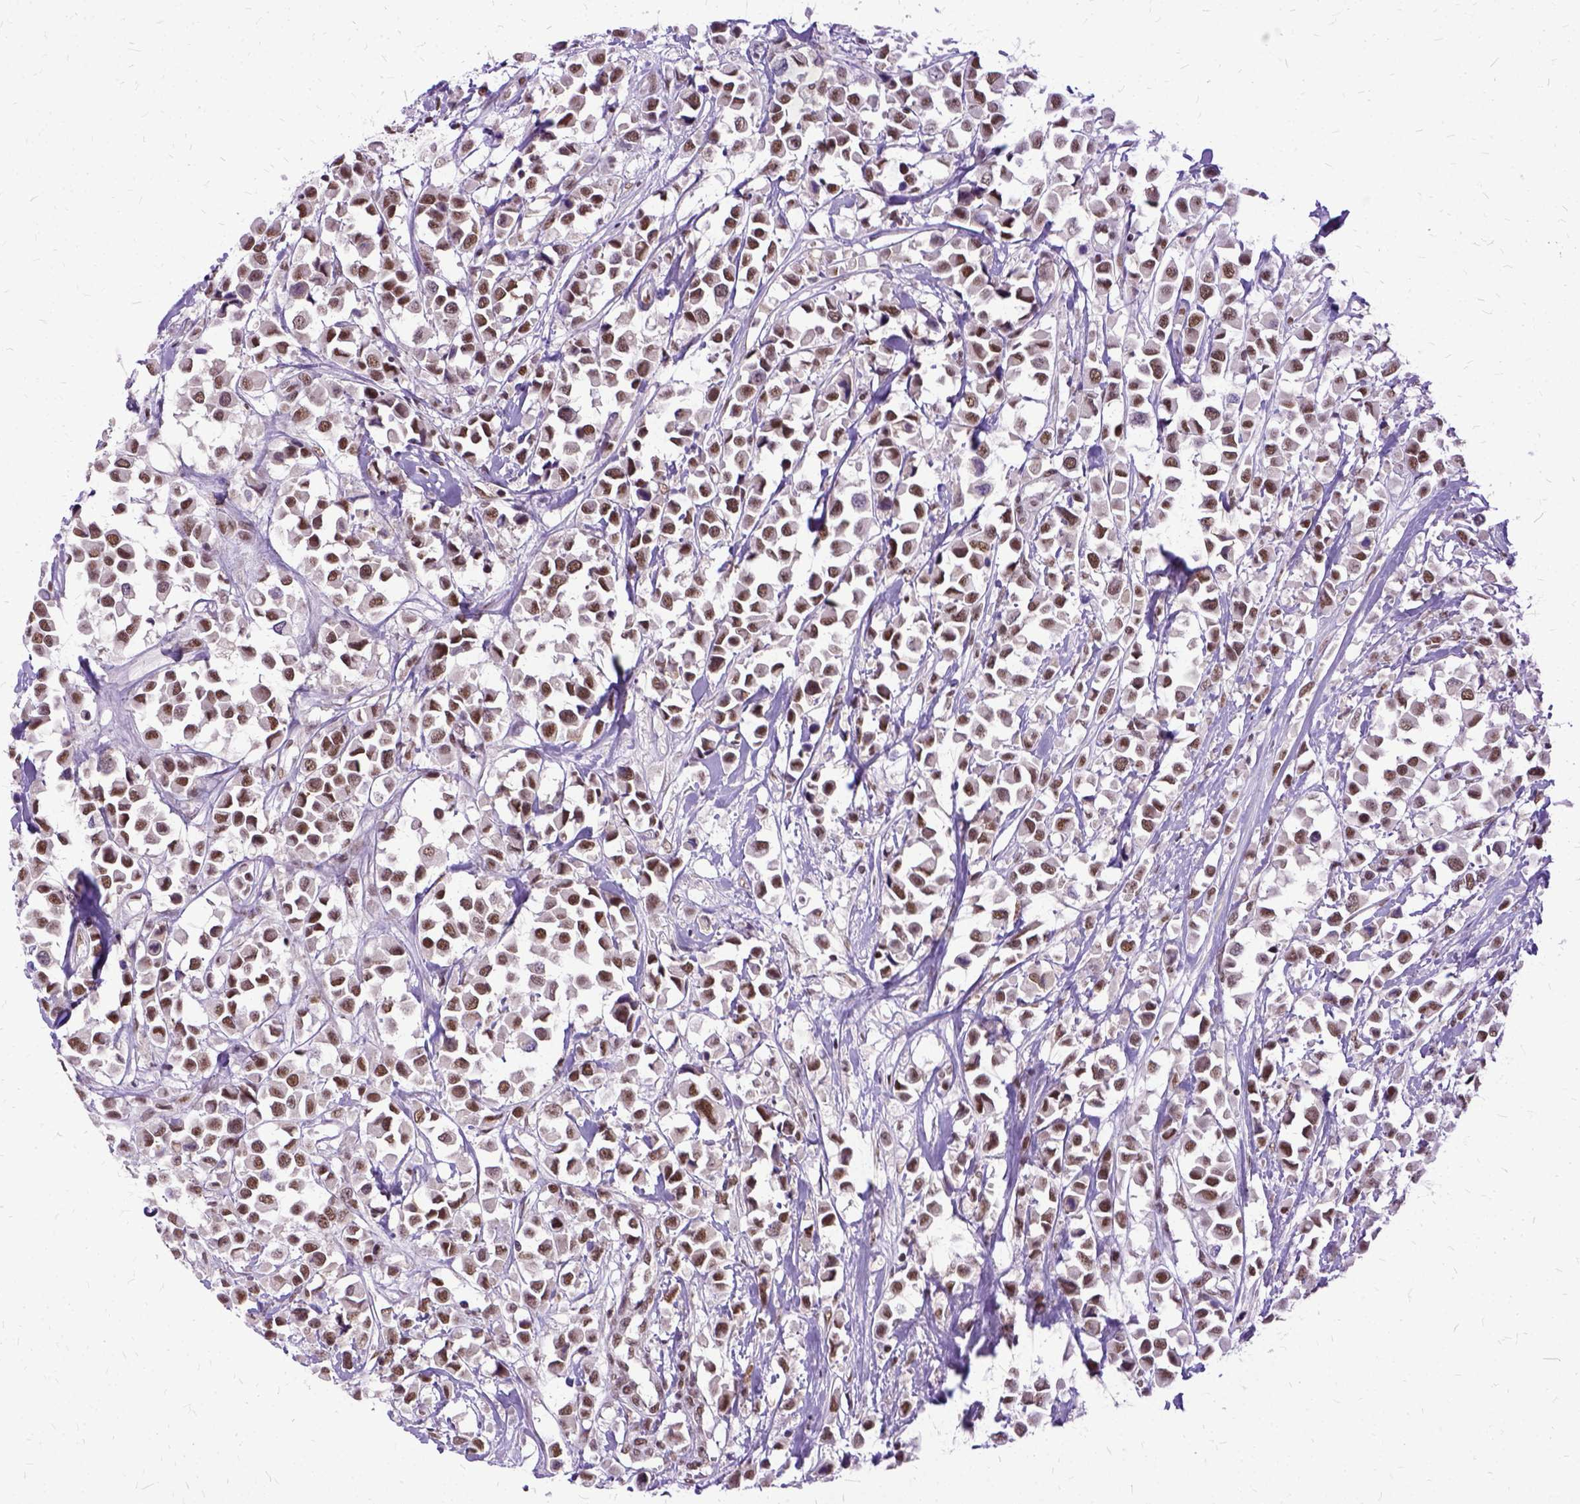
{"staining": {"intensity": "moderate", "quantity": ">75%", "location": "nuclear"}, "tissue": "breast cancer", "cell_type": "Tumor cells", "image_type": "cancer", "snomed": [{"axis": "morphology", "description": "Duct carcinoma"}, {"axis": "topography", "description": "Breast"}], "caption": "A brown stain shows moderate nuclear positivity of a protein in invasive ductal carcinoma (breast) tumor cells.", "gene": "SETD1A", "patient": {"sex": "female", "age": 61}}